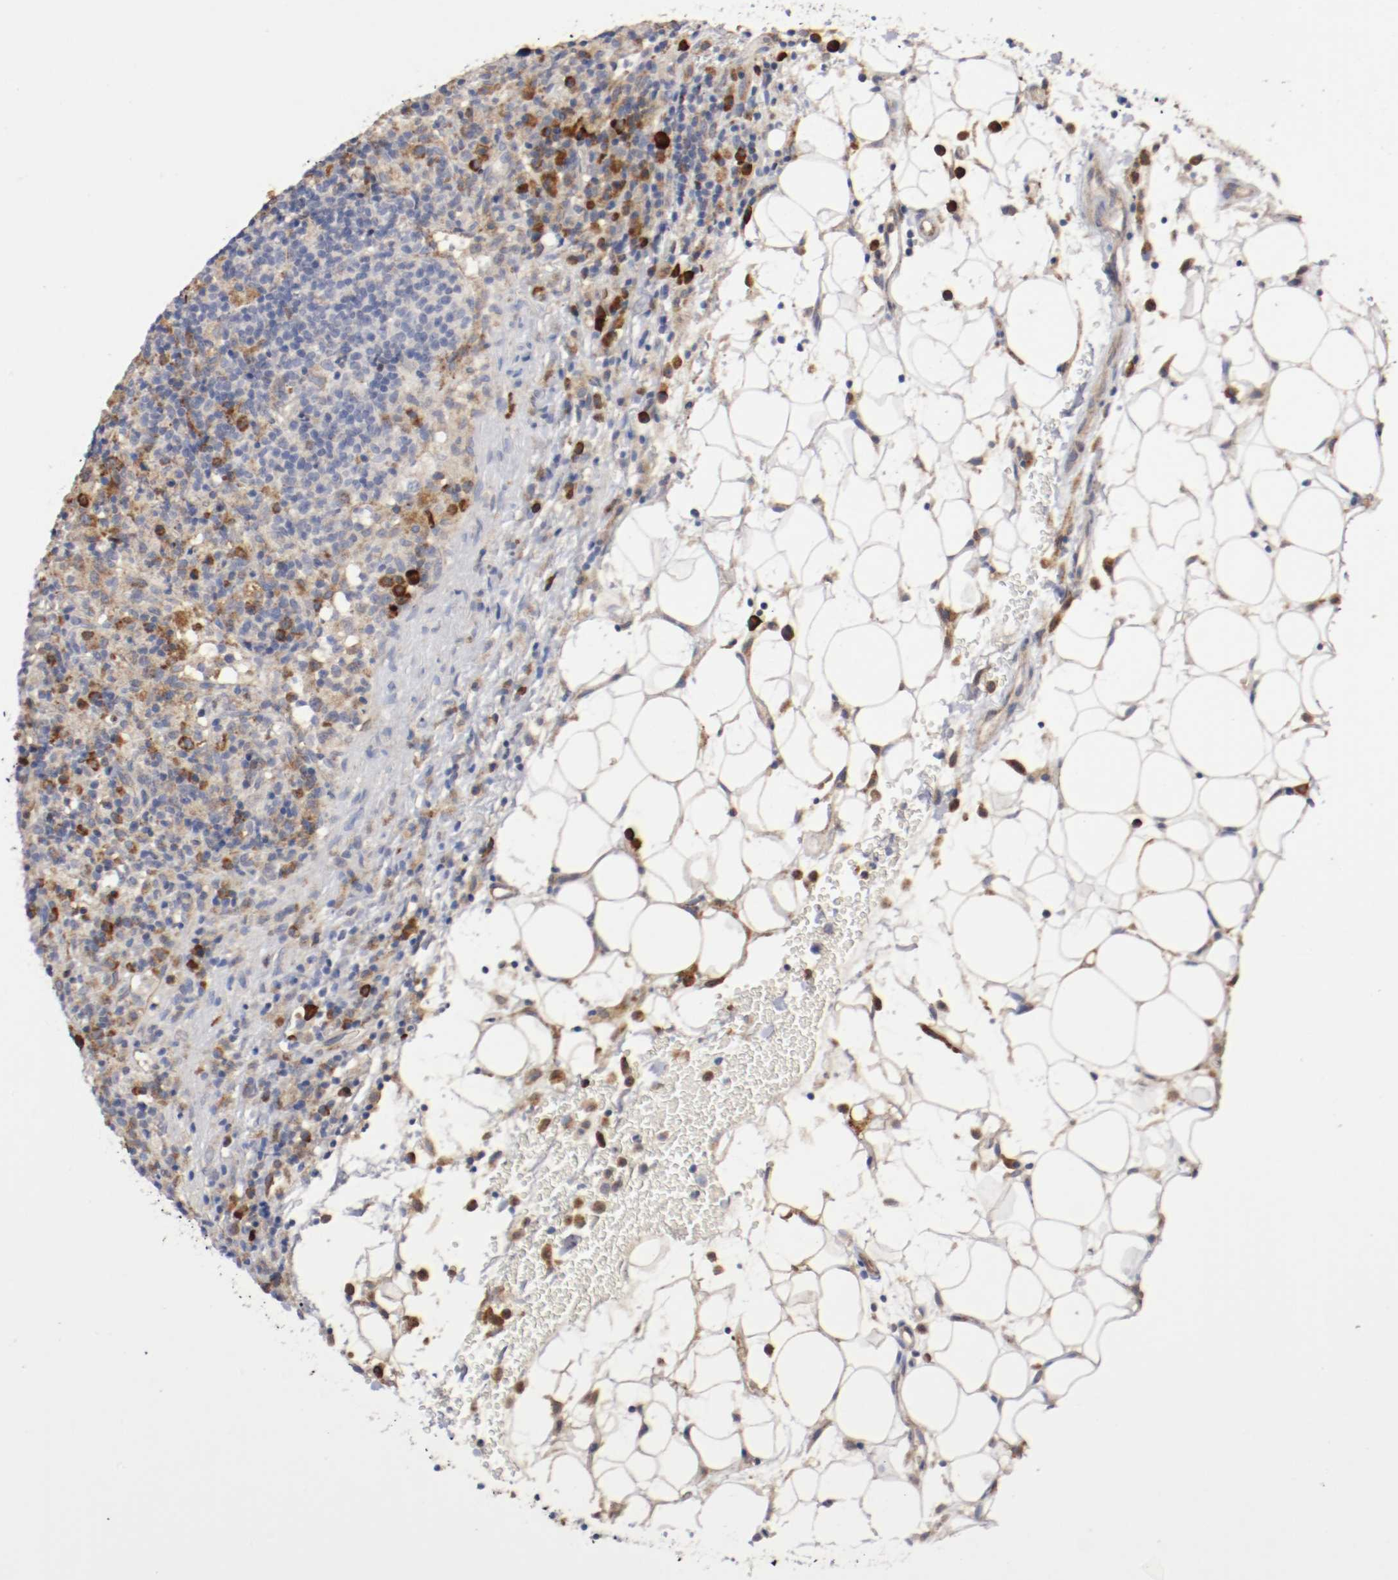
{"staining": {"intensity": "strong", "quantity": "25%-75%", "location": "cytoplasmic/membranous"}, "tissue": "lymphoma", "cell_type": "Tumor cells", "image_type": "cancer", "snomed": [{"axis": "morphology", "description": "Hodgkin's disease, NOS"}, {"axis": "topography", "description": "Lymph node"}], "caption": "IHC histopathology image of lymphoma stained for a protein (brown), which reveals high levels of strong cytoplasmic/membranous staining in approximately 25%-75% of tumor cells.", "gene": "TRAF2", "patient": {"sex": "male", "age": 65}}